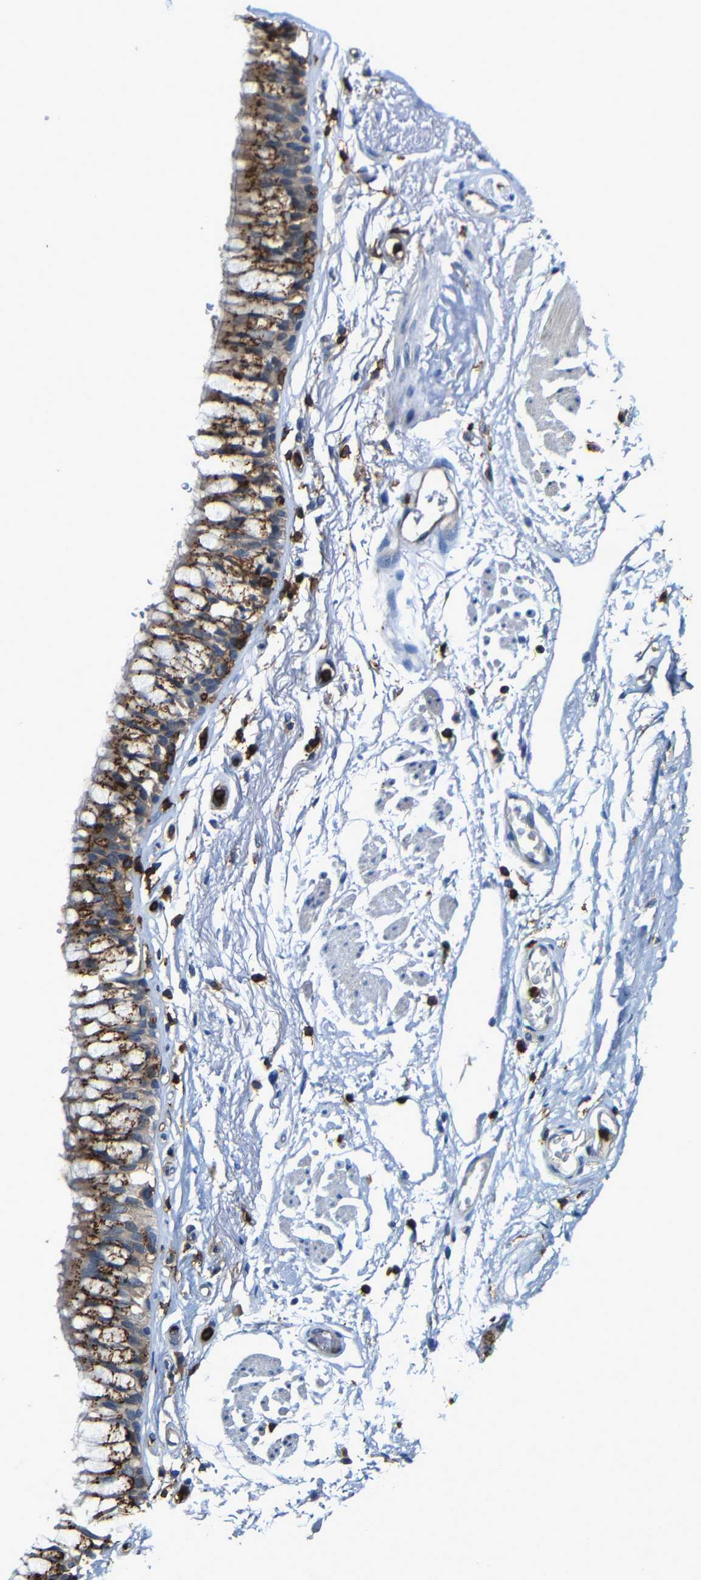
{"staining": {"intensity": "negative", "quantity": "none", "location": "none"}, "tissue": "adipose tissue", "cell_type": "Adipocytes", "image_type": "normal", "snomed": [{"axis": "morphology", "description": "Normal tissue, NOS"}, {"axis": "topography", "description": "Cartilage tissue"}, {"axis": "topography", "description": "Bronchus"}], "caption": "Immunohistochemistry image of benign adipose tissue: adipose tissue stained with DAB shows no significant protein expression in adipocytes. (Brightfield microscopy of DAB (3,3'-diaminobenzidine) immunohistochemistry (IHC) at high magnification).", "gene": "P2RY12", "patient": {"sex": "female", "age": 73}}